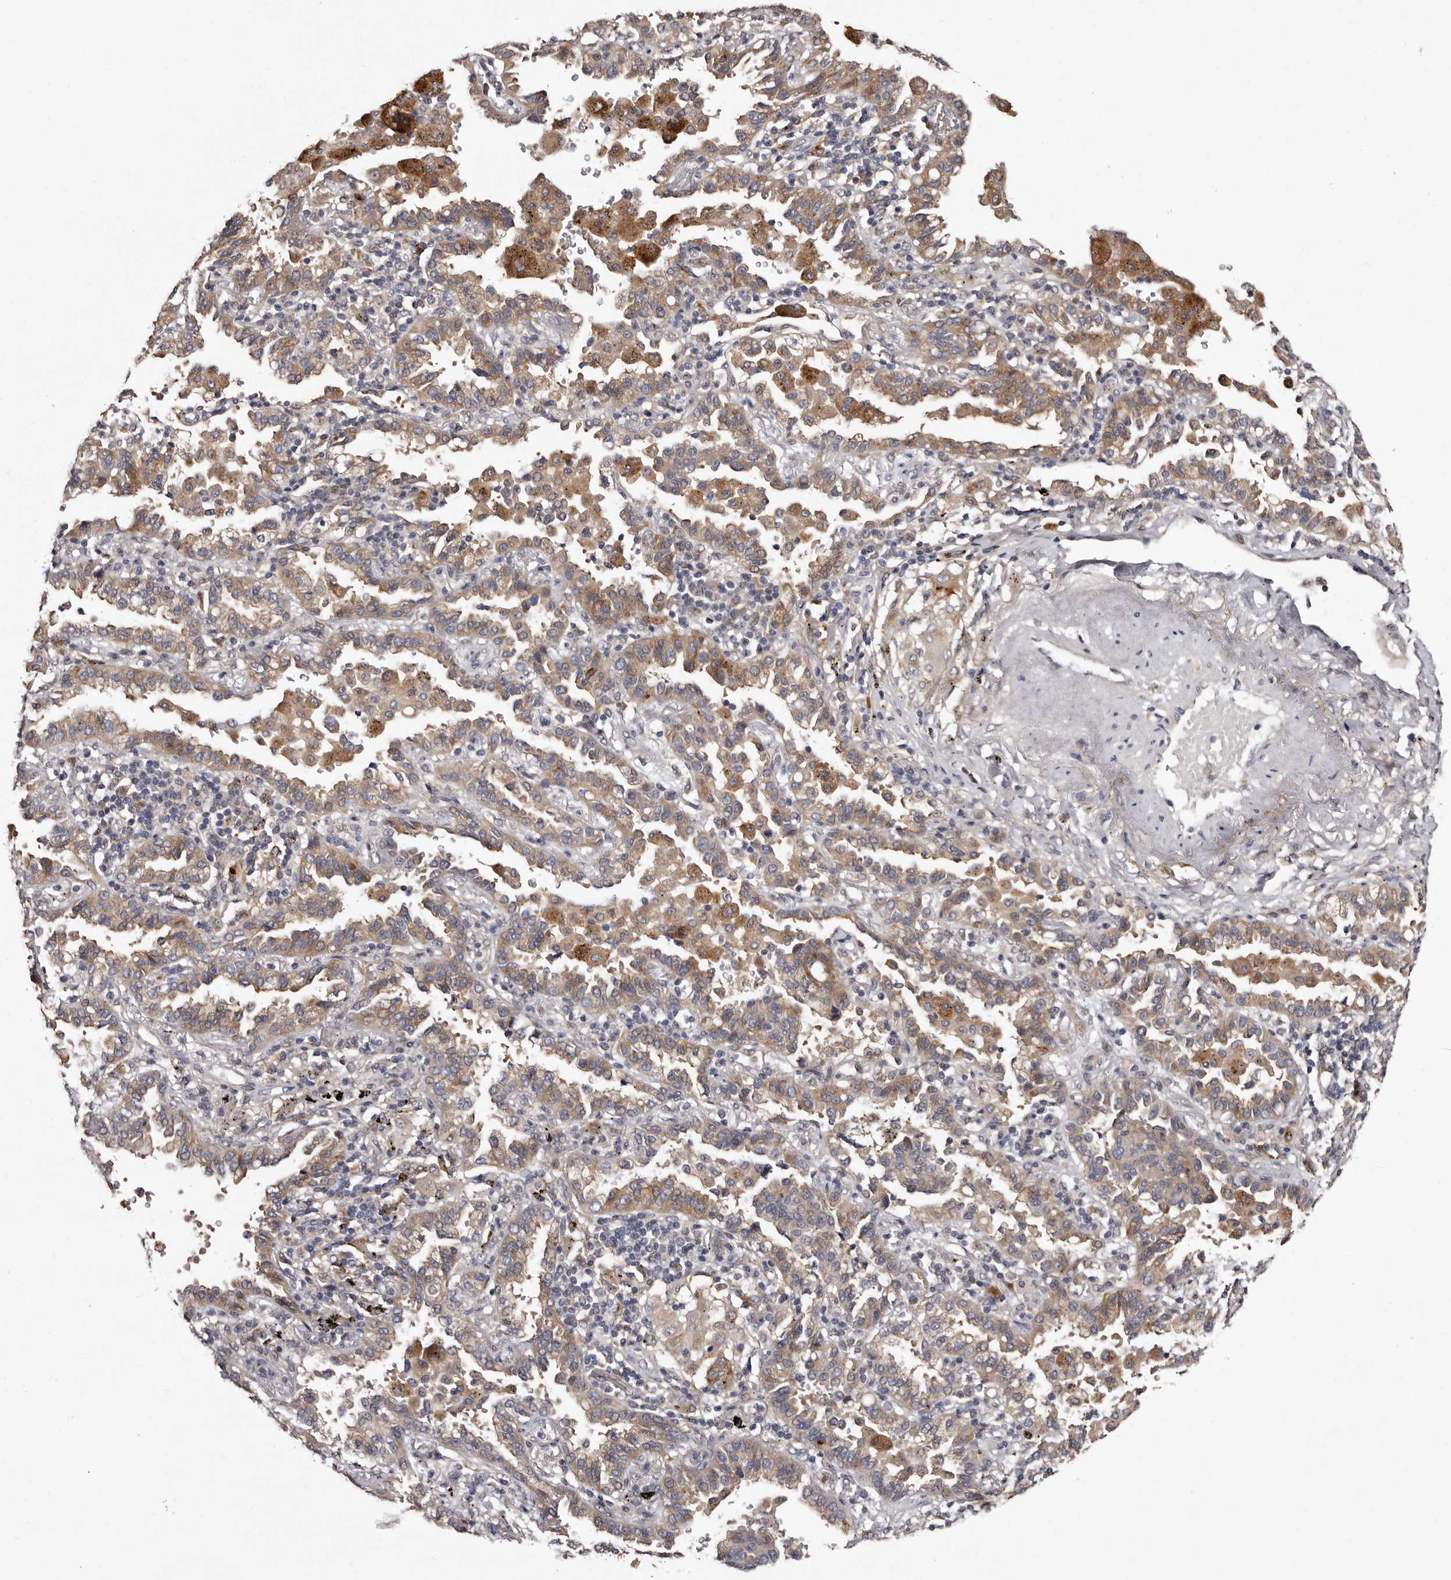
{"staining": {"intensity": "moderate", "quantity": ">75%", "location": "cytoplasmic/membranous"}, "tissue": "lung cancer", "cell_type": "Tumor cells", "image_type": "cancer", "snomed": [{"axis": "morphology", "description": "Normal tissue, NOS"}, {"axis": "morphology", "description": "Adenocarcinoma, NOS"}, {"axis": "topography", "description": "Lung"}], "caption": "Adenocarcinoma (lung) stained with a brown dye reveals moderate cytoplasmic/membranous positive staining in approximately >75% of tumor cells.", "gene": "FAM91A1", "patient": {"sex": "male", "age": 59}}